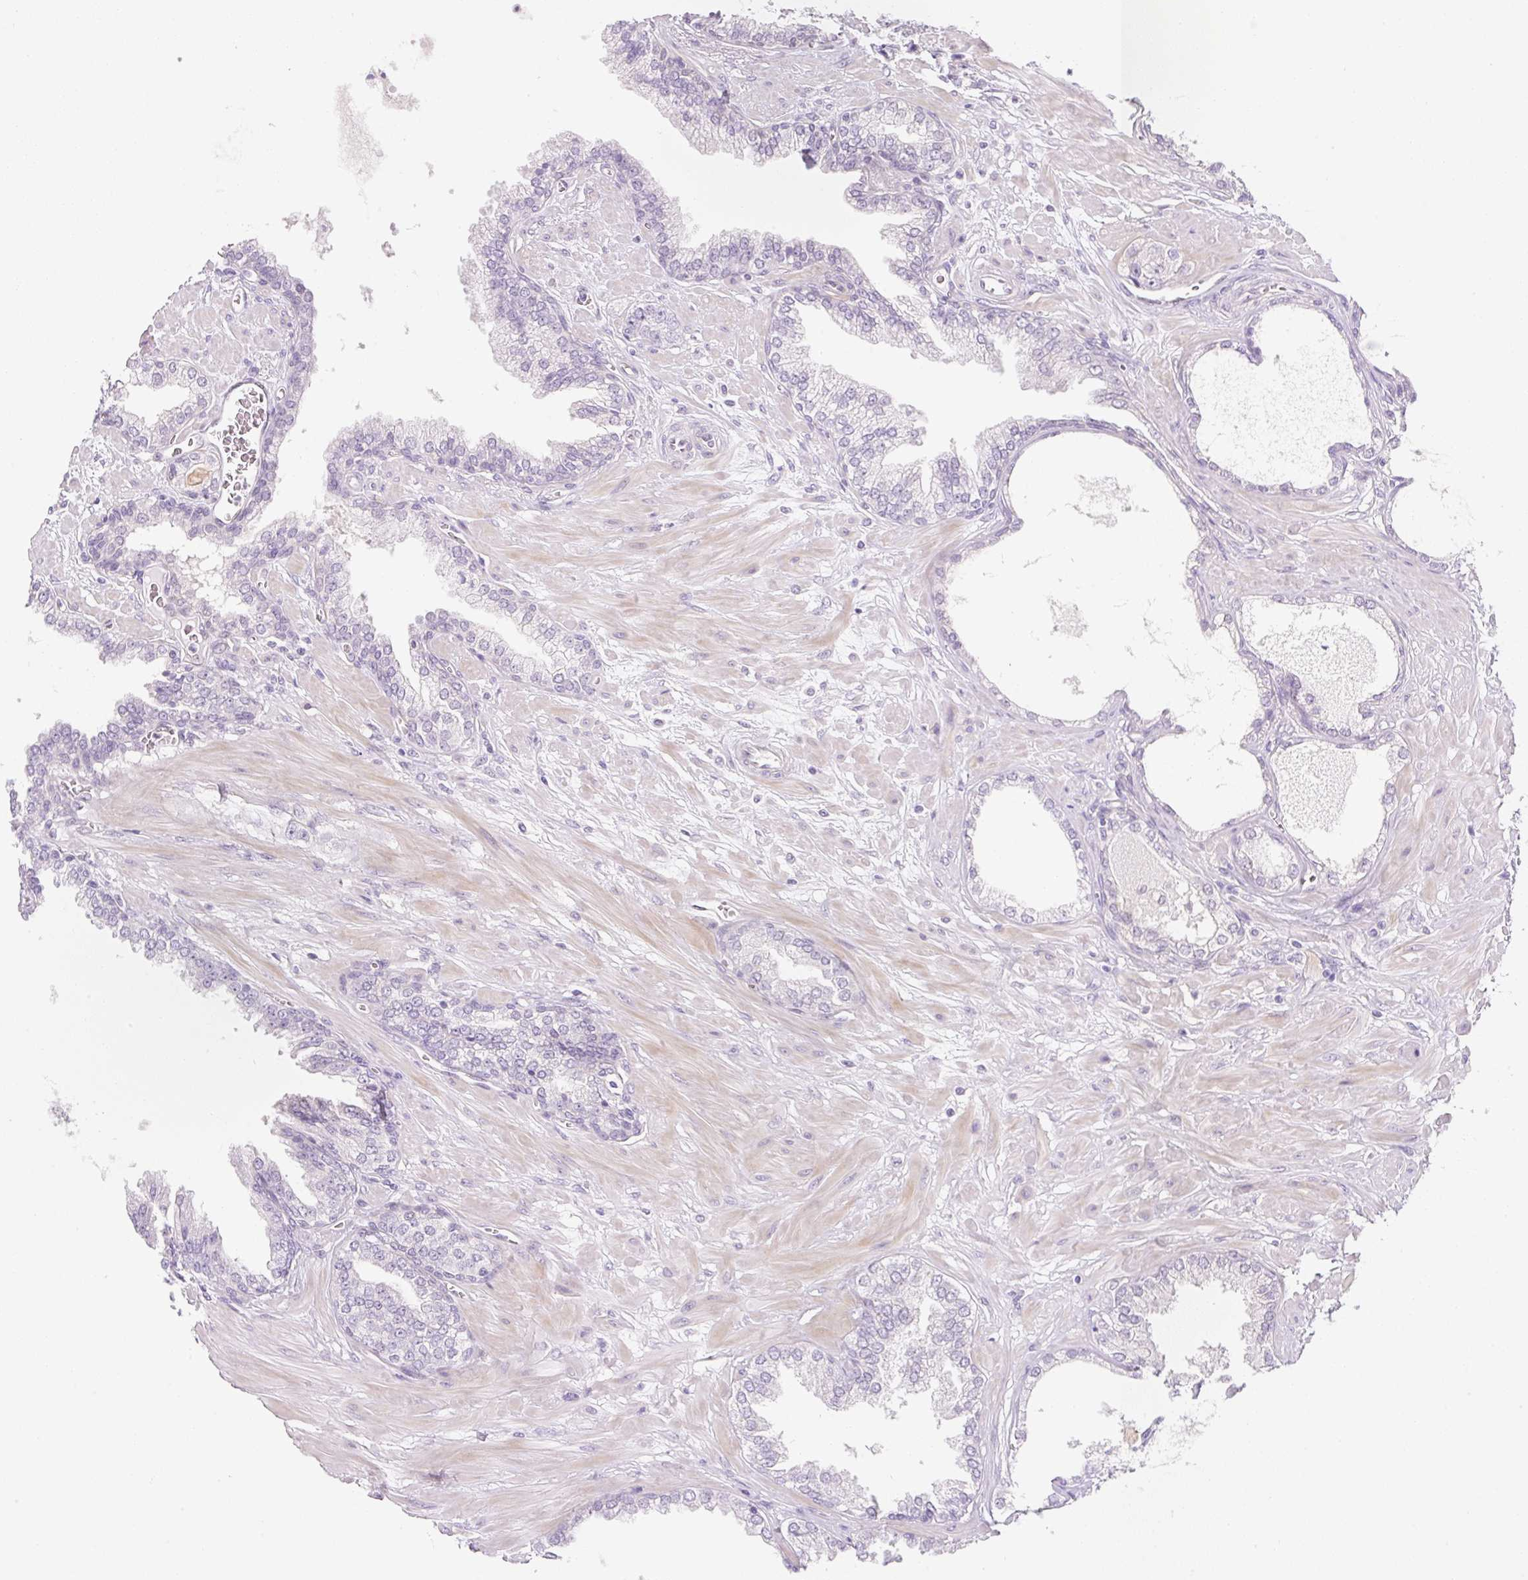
{"staining": {"intensity": "negative", "quantity": "none", "location": "none"}, "tissue": "prostate cancer", "cell_type": "Tumor cells", "image_type": "cancer", "snomed": [{"axis": "morphology", "description": "Adenocarcinoma, High grade"}, {"axis": "topography", "description": "Prostate"}], "caption": "High power microscopy micrograph of an immunohistochemistry image of prostate high-grade adenocarcinoma, revealing no significant staining in tumor cells.", "gene": "SYNE3", "patient": {"sex": "male", "age": 71}}